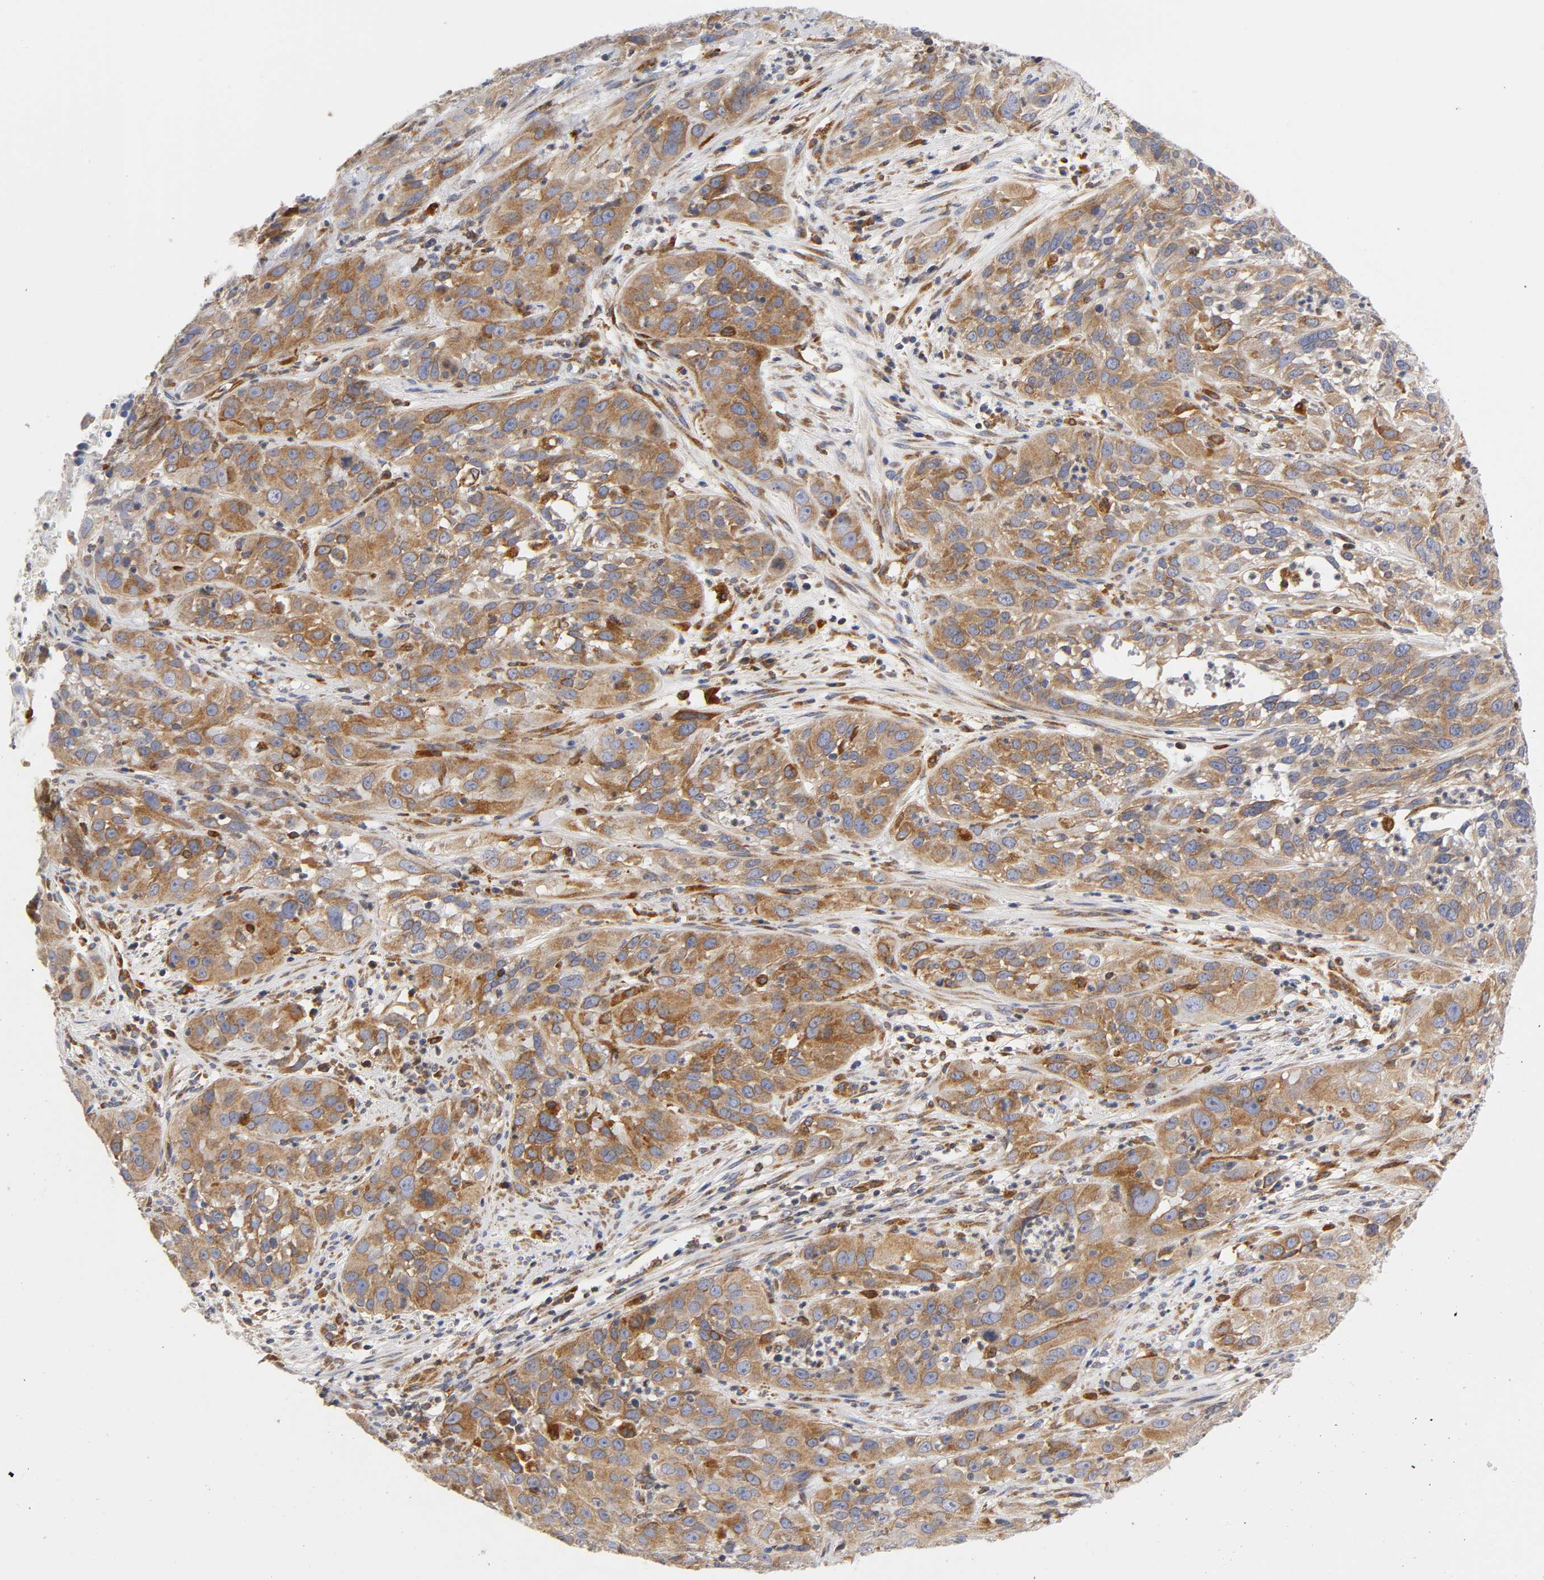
{"staining": {"intensity": "moderate", "quantity": ">75%", "location": "cytoplasmic/membranous"}, "tissue": "cervical cancer", "cell_type": "Tumor cells", "image_type": "cancer", "snomed": [{"axis": "morphology", "description": "Squamous cell carcinoma, NOS"}, {"axis": "topography", "description": "Cervix"}], "caption": "IHC micrograph of human squamous cell carcinoma (cervical) stained for a protein (brown), which displays medium levels of moderate cytoplasmic/membranous expression in approximately >75% of tumor cells.", "gene": "POR", "patient": {"sex": "female", "age": 32}}